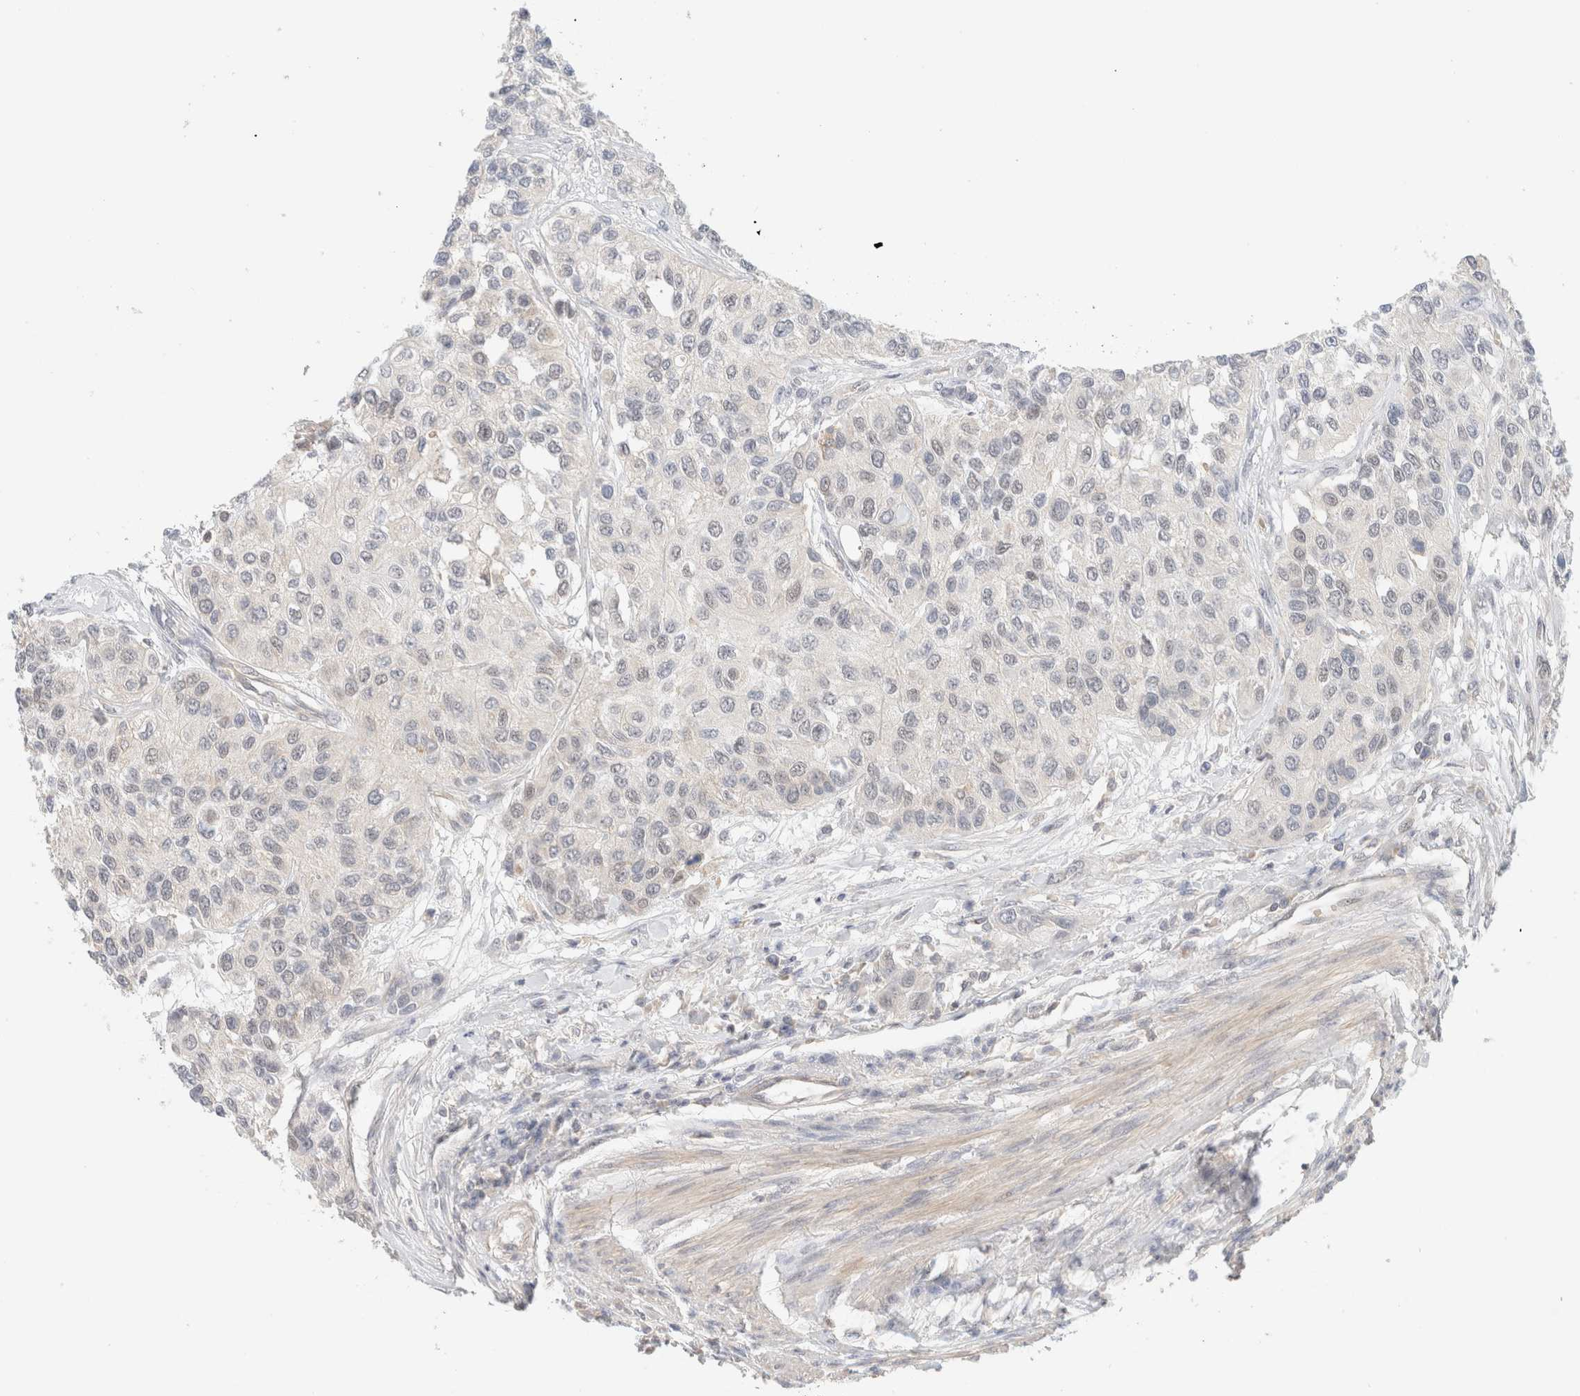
{"staining": {"intensity": "negative", "quantity": "none", "location": "none"}, "tissue": "urothelial cancer", "cell_type": "Tumor cells", "image_type": "cancer", "snomed": [{"axis": "morphology", "description": "Urothelial carcinoma, High grade"}, {"axis": "topography", "description": "Urinary bladder"}], "caption": "Urothelial cancer was stained to show a protein in brown. There is no significant staining in tumor cells. Nuclei are stained in blue.", "gene": "MRM3", "patient": {"sex": "female", "age": 56}}